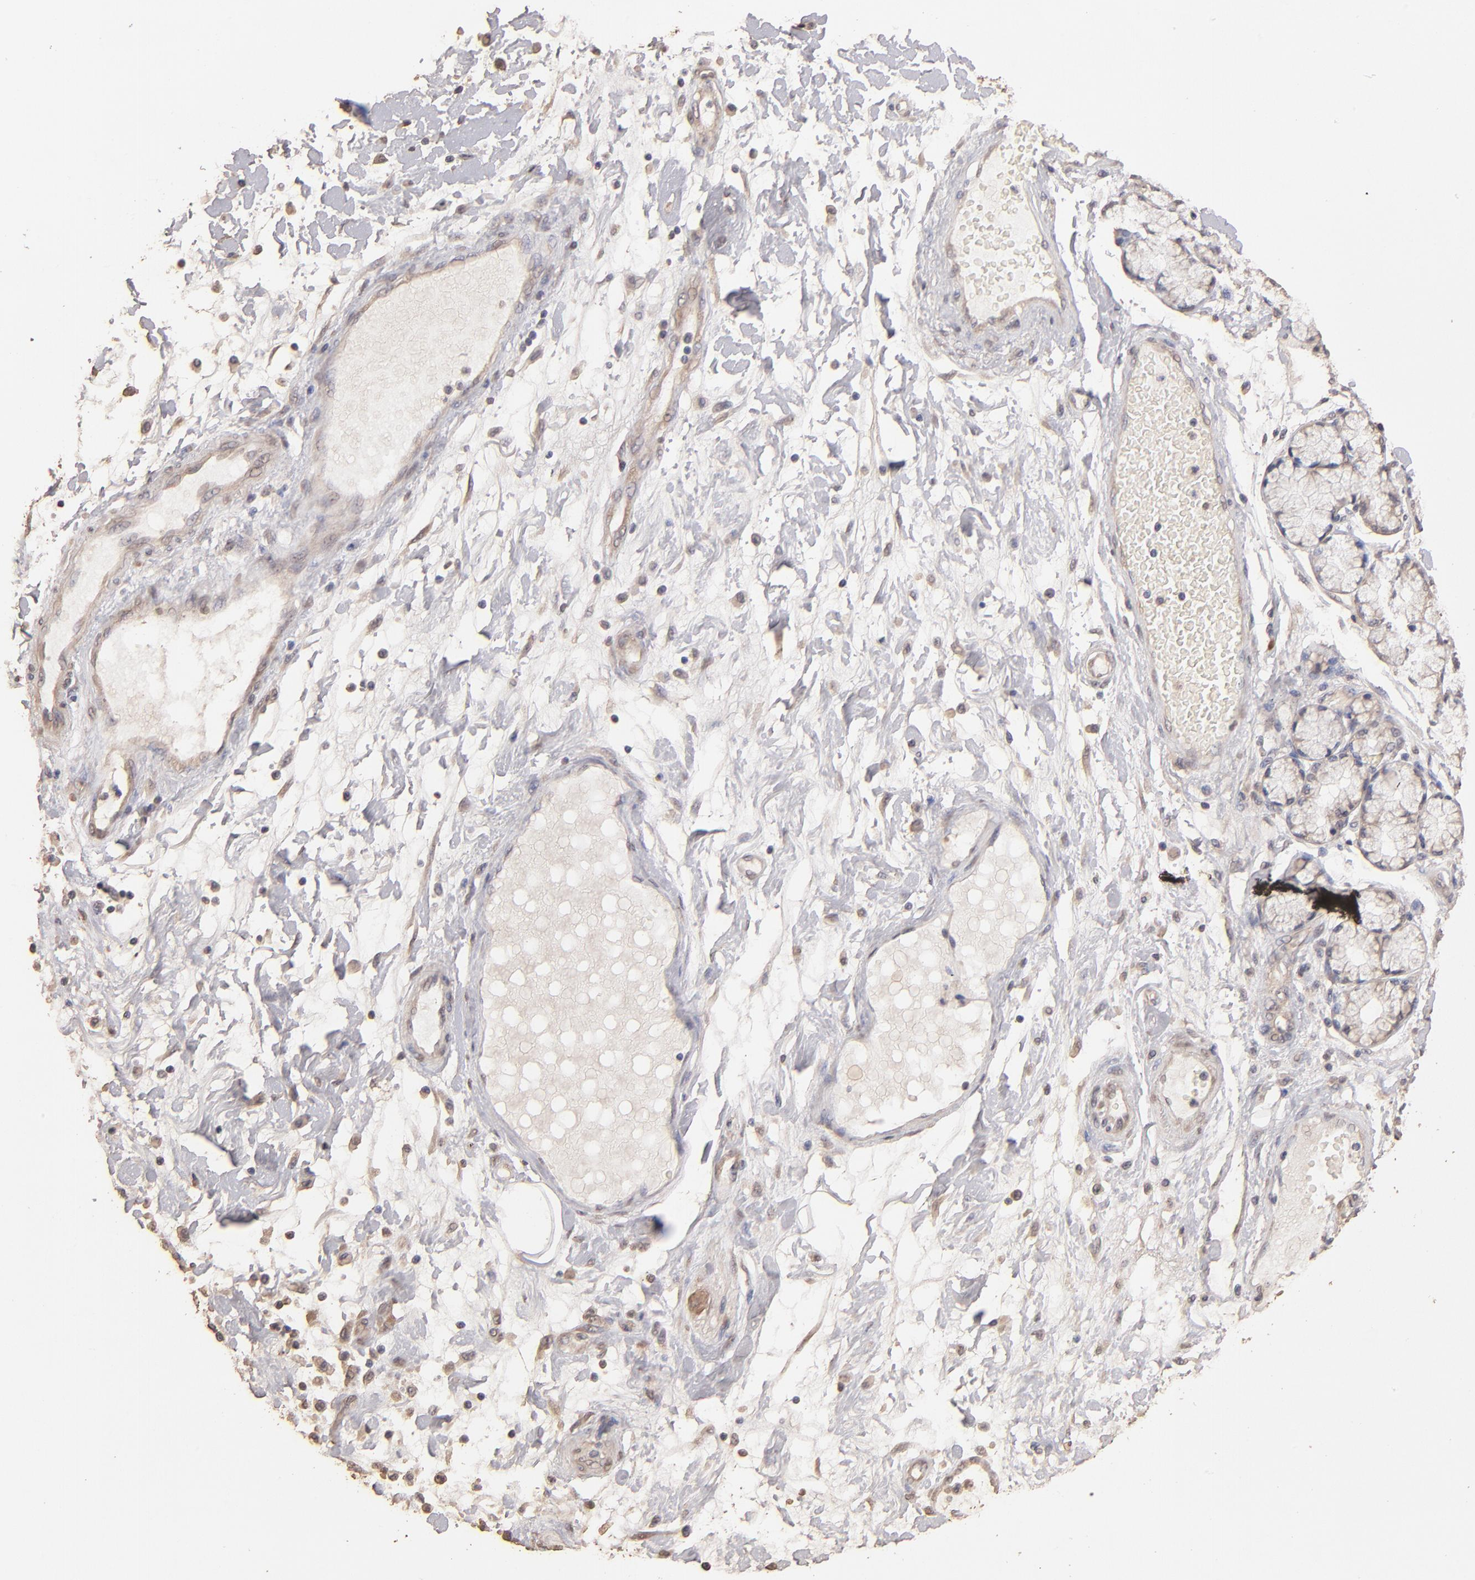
{"staining": {"intensity": "weak", "quantity": "25%-75%", "location": "cytoplasmic/membranous"}, "tissue": "pancreatic cancer", "cell_type": "Tumor cells", "image_type": "cancer", "snomed": [{"axis": "morphology", "description": "Adenocarcinoma, NOS"}, {"axis": "morphology", "description": "Adenocarcinoma, metastatic, NOS"}, {"axis": "topography", "description": "Lymph node"}, {"axis": "topography", "description": "Pancreas"}, {"axis": "topography", "description": "Duodenum"}], "caption": "Pancreatic adenocarcinoma stained with DAB immunohistochemistry displays low levels of weak cytoplasmic/membranous expression in approximately 25%-75% of tumor cells. The protein is stained brown, and the nuclei are stained in blue (DAB IHC with brightfield microscopy, high magnification).", "gene": "OPHN1", "patient": {"sex": "female", "age": 64}}